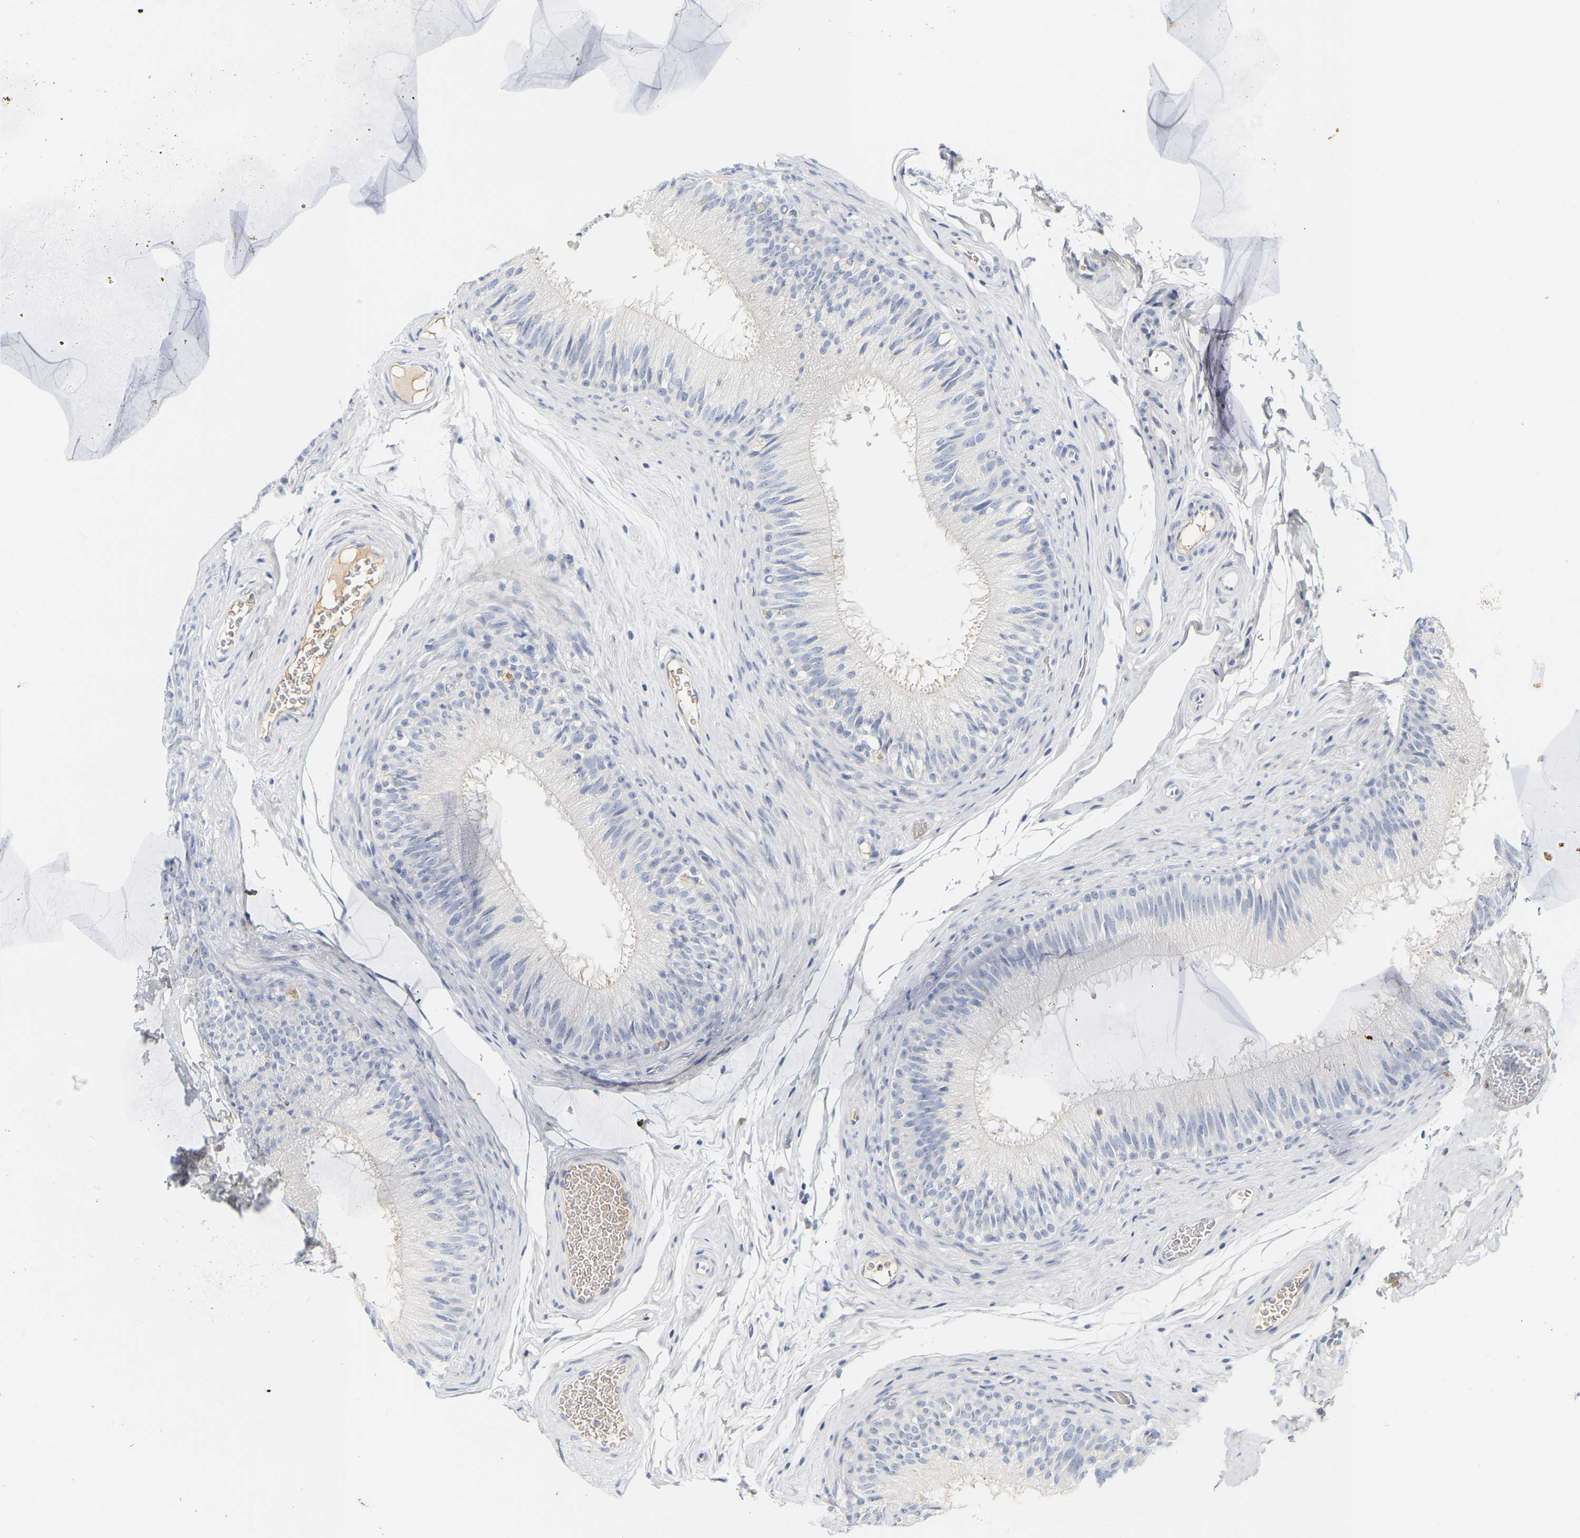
{"staining": {"intensity": "negative", "quantity": "none", "location": "none"}, "tissue": "epididymis", "cell_type": "Glandular cells", "image_type": "normal", "snomed": [{"axis": "morphology", "description": "Normal tissue, NOS"}, {"axis": "topography", "description": "Testis"}, {"axis": "topography", "description": "Epididymis"}], "caption": "Immunohistochemical staining of benign human epididymis exhibits no significant staining in glandular cells. The staining was performed using DAB (3,3'-diaminobenzidine) to visualize the protein expression in brown, while the nuclei were stained in blue with hematoxylin (Magnification: 20x).", "gene": "GNAS", "patient": {"sex": "male", "age": 36}}